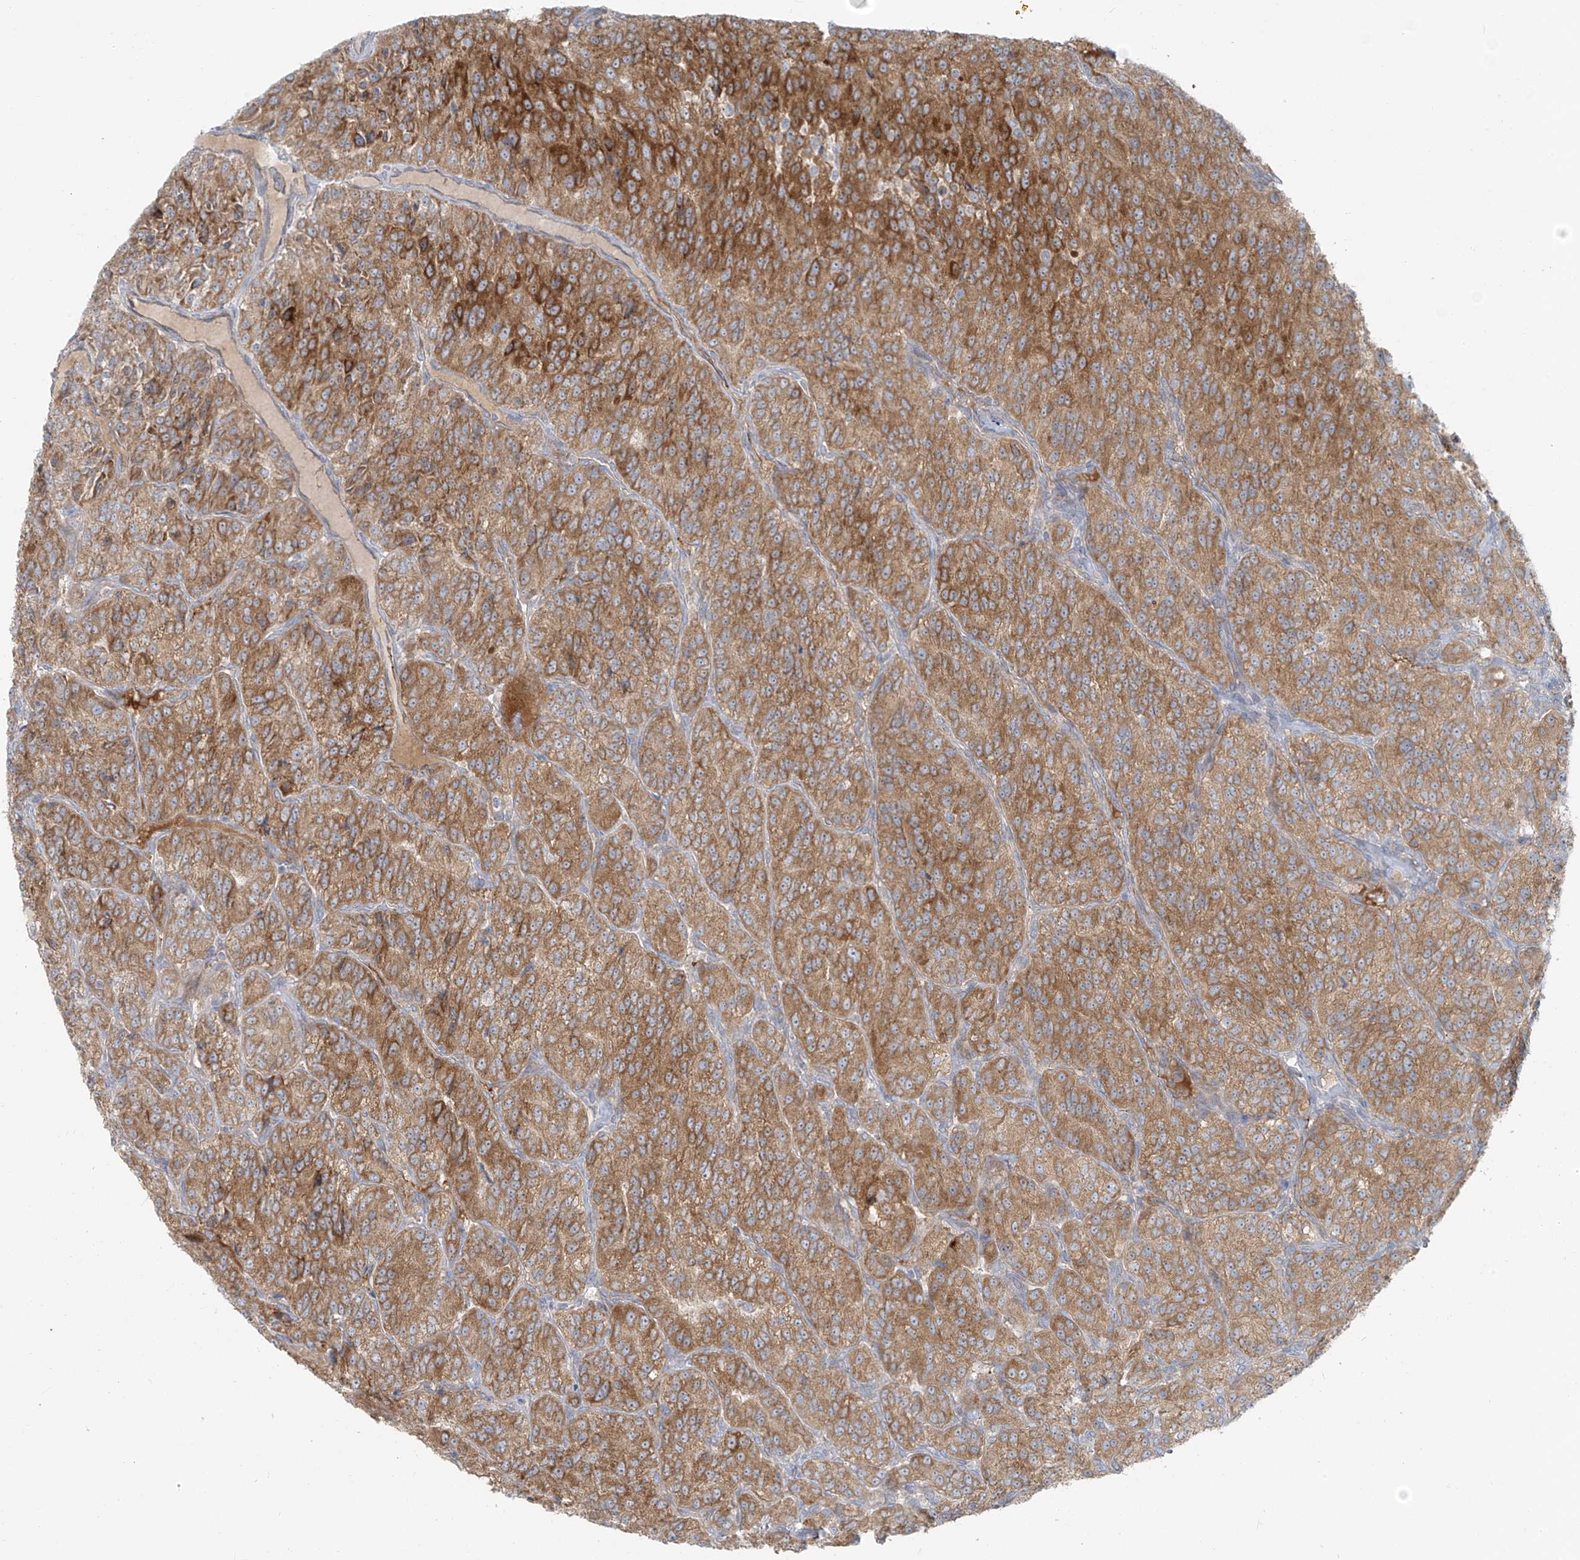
{"staining": {"intensity": "moderate", "quantity": ">75%", "location": "cytoplasmic/membranous"}, "tissue": "renal cancer", "cell_type": "Tumor cells", "image_type": "cancer", "snomed": [{"axis": "morphology", "description": "Adenocarcinoma, NOS"}, {"axis": "topography", "description": "Kidney"}], "caption": "A high-resolution histopathology image shows IHC staining of adenocarcinoma (renal), which displays moderate cytoplasmic/membranous expression in approximately >75% of tumor cells.", "gene": "LZTS3", "patient": {"sex": "female", "age": 63}}